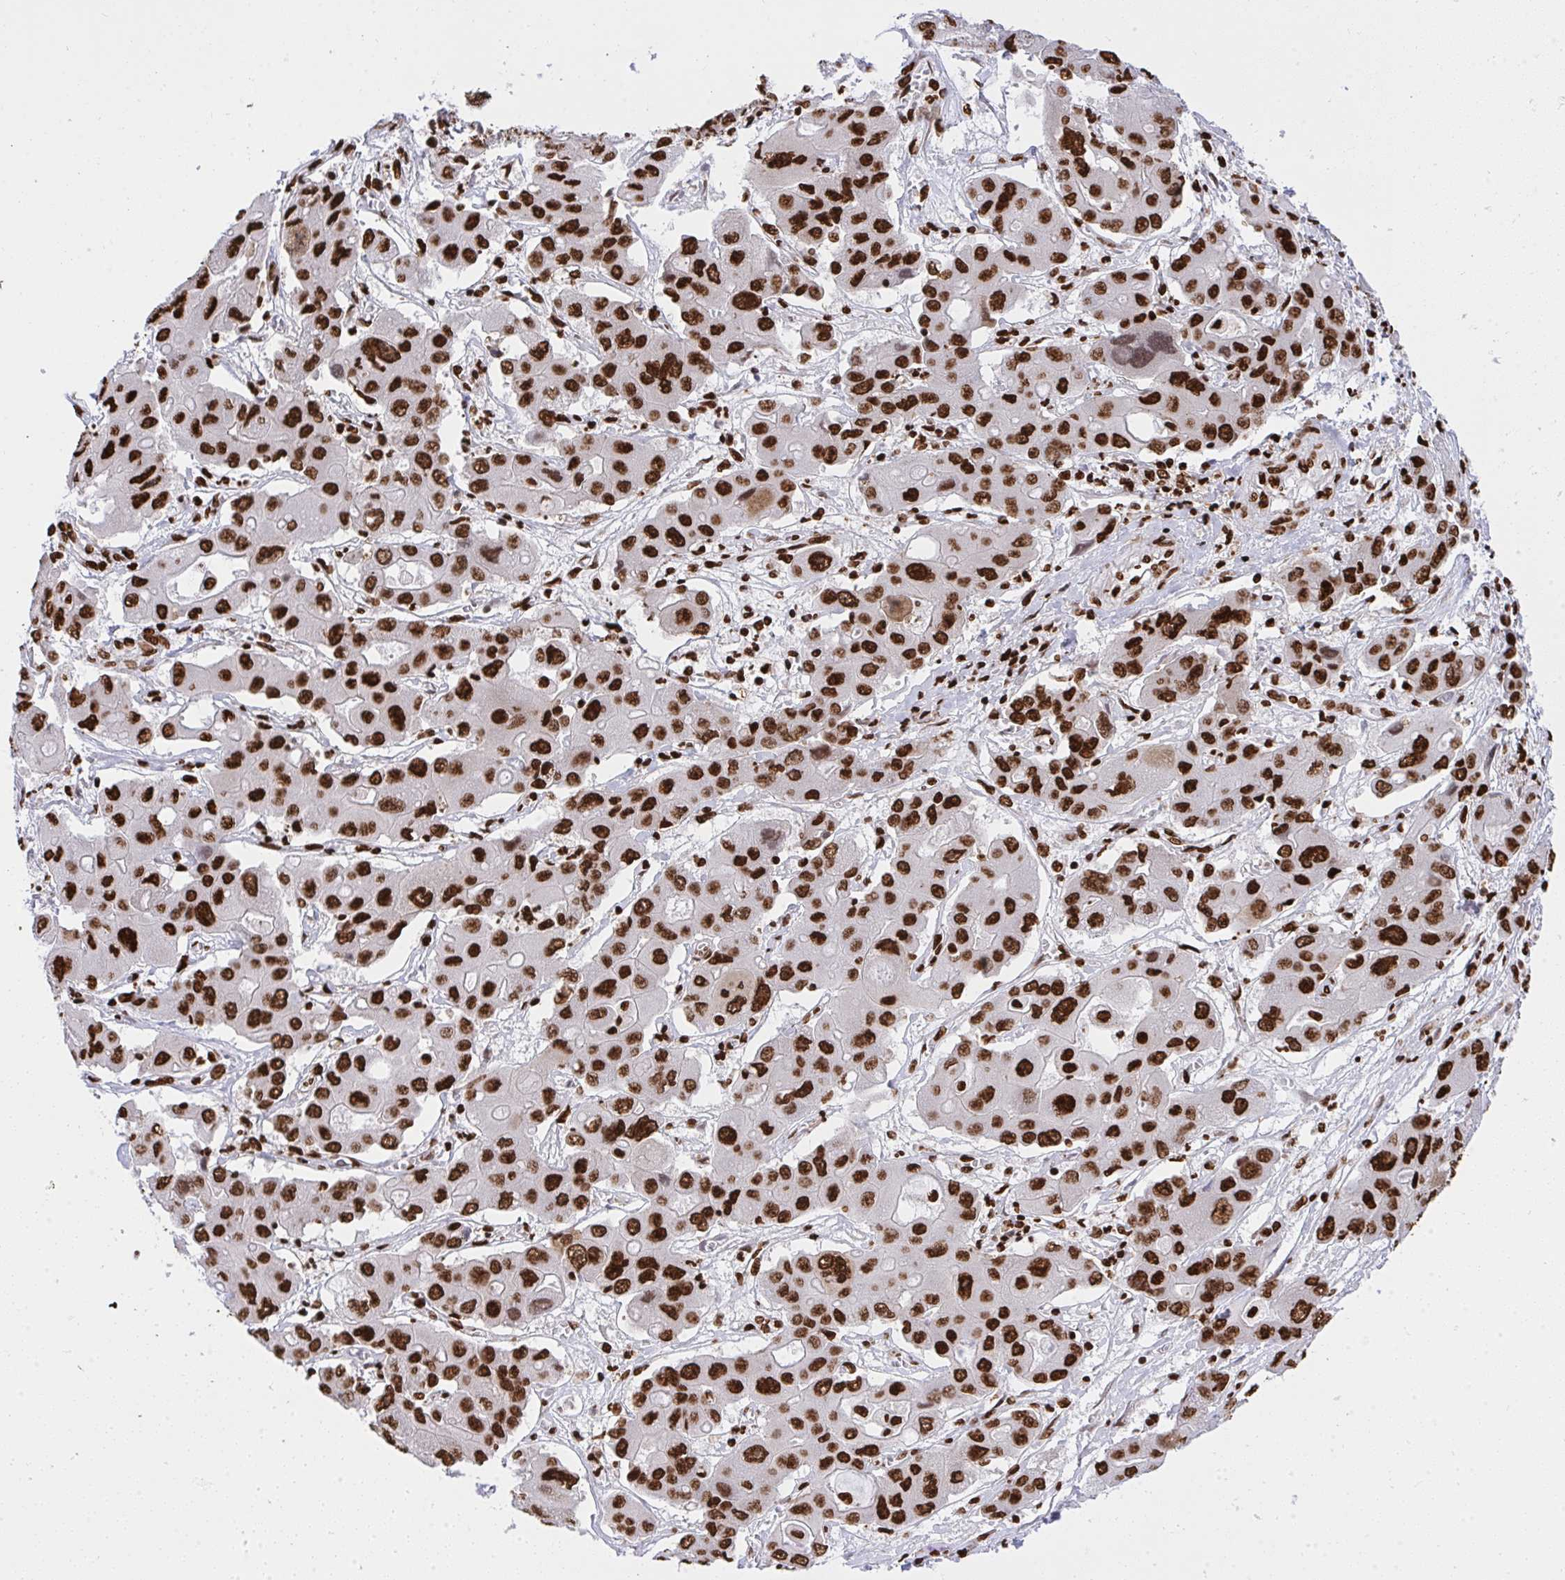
{"staining": {"intensity": "strong", "quantity": ">75%", "location": "nuclear"}, "tissue": "liver cancer", "cell_type": "Tumor cells", "image_type": "cancer", "snomed": [{"axis": "morphology", "description": "Cholangiocarcinoma"}, {"axis": "topography", "description": "Liver"}], "caption": "Immunohistochemical staining of human liver cholangiocarcinoma shows high levels of strong nuclear staining in about >75% of tumor cells. (DAB (3,3'-diaminobenzidine) IHC with brightfield microscopy, high magnification).", "gene": "HNRNPL", "patient": {"sex": "male", "age": 67}}